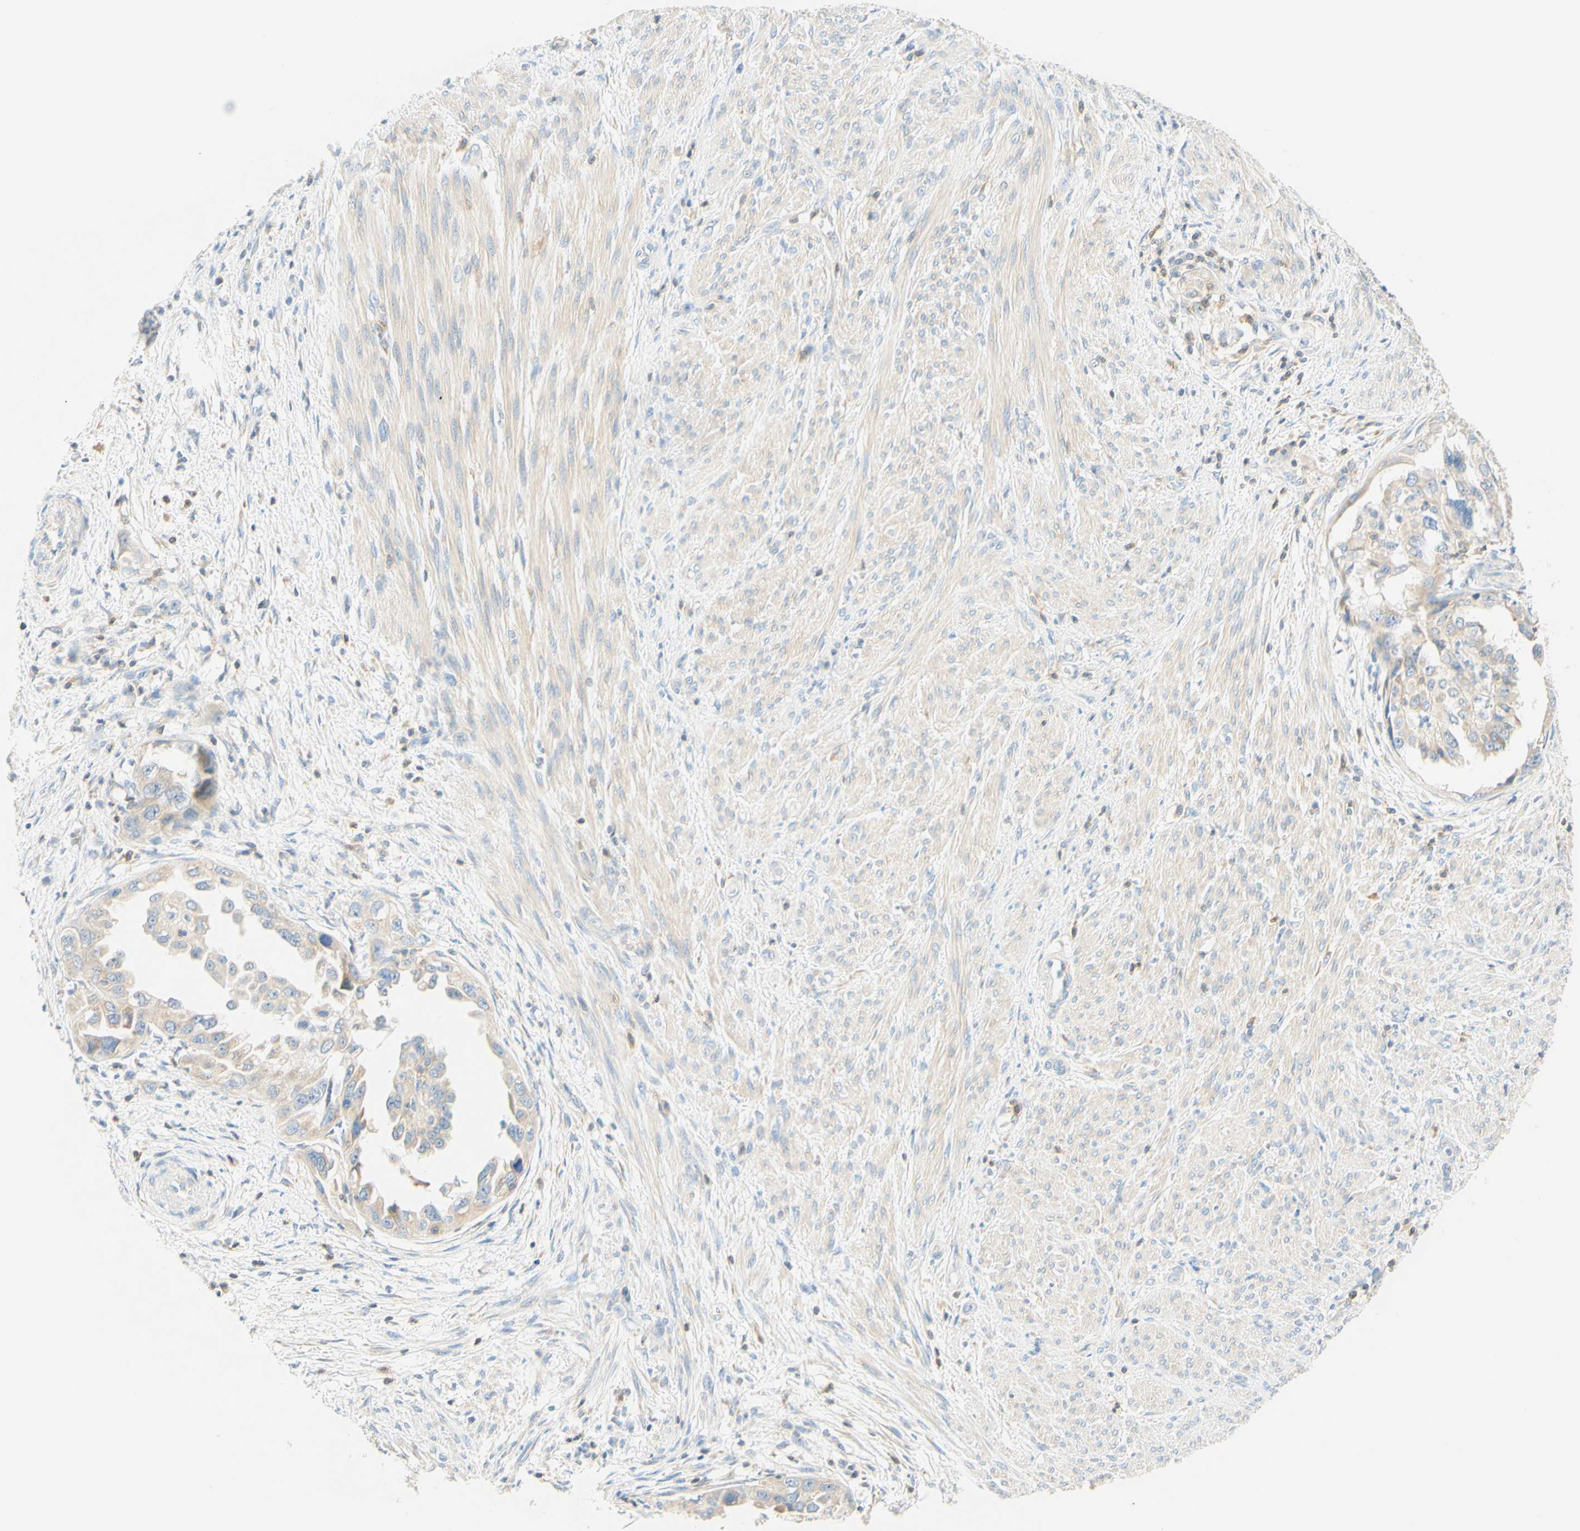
{"staining": {"intensity": "weak", "quantity": ">75%", "location": "cytoplasmic/membranous"}, "tissue": "endometrial cancer", "cell_type": "Tumor cells", "image_type": "cancer", "snomed": [{"axis": "morphology", "description": "Adenocarcinoma, NOS"}, {"axis": "topography", "description": "Endometrium"}], "caption": "The micrograph exhibits immunohistochemical staining of endometrial cancer. There is weak cytoplasmic/membranous positivity is seen in about >75% of tumor cells.", "gene": "LAT", "patient": {"sex": "female", "age": 85}}